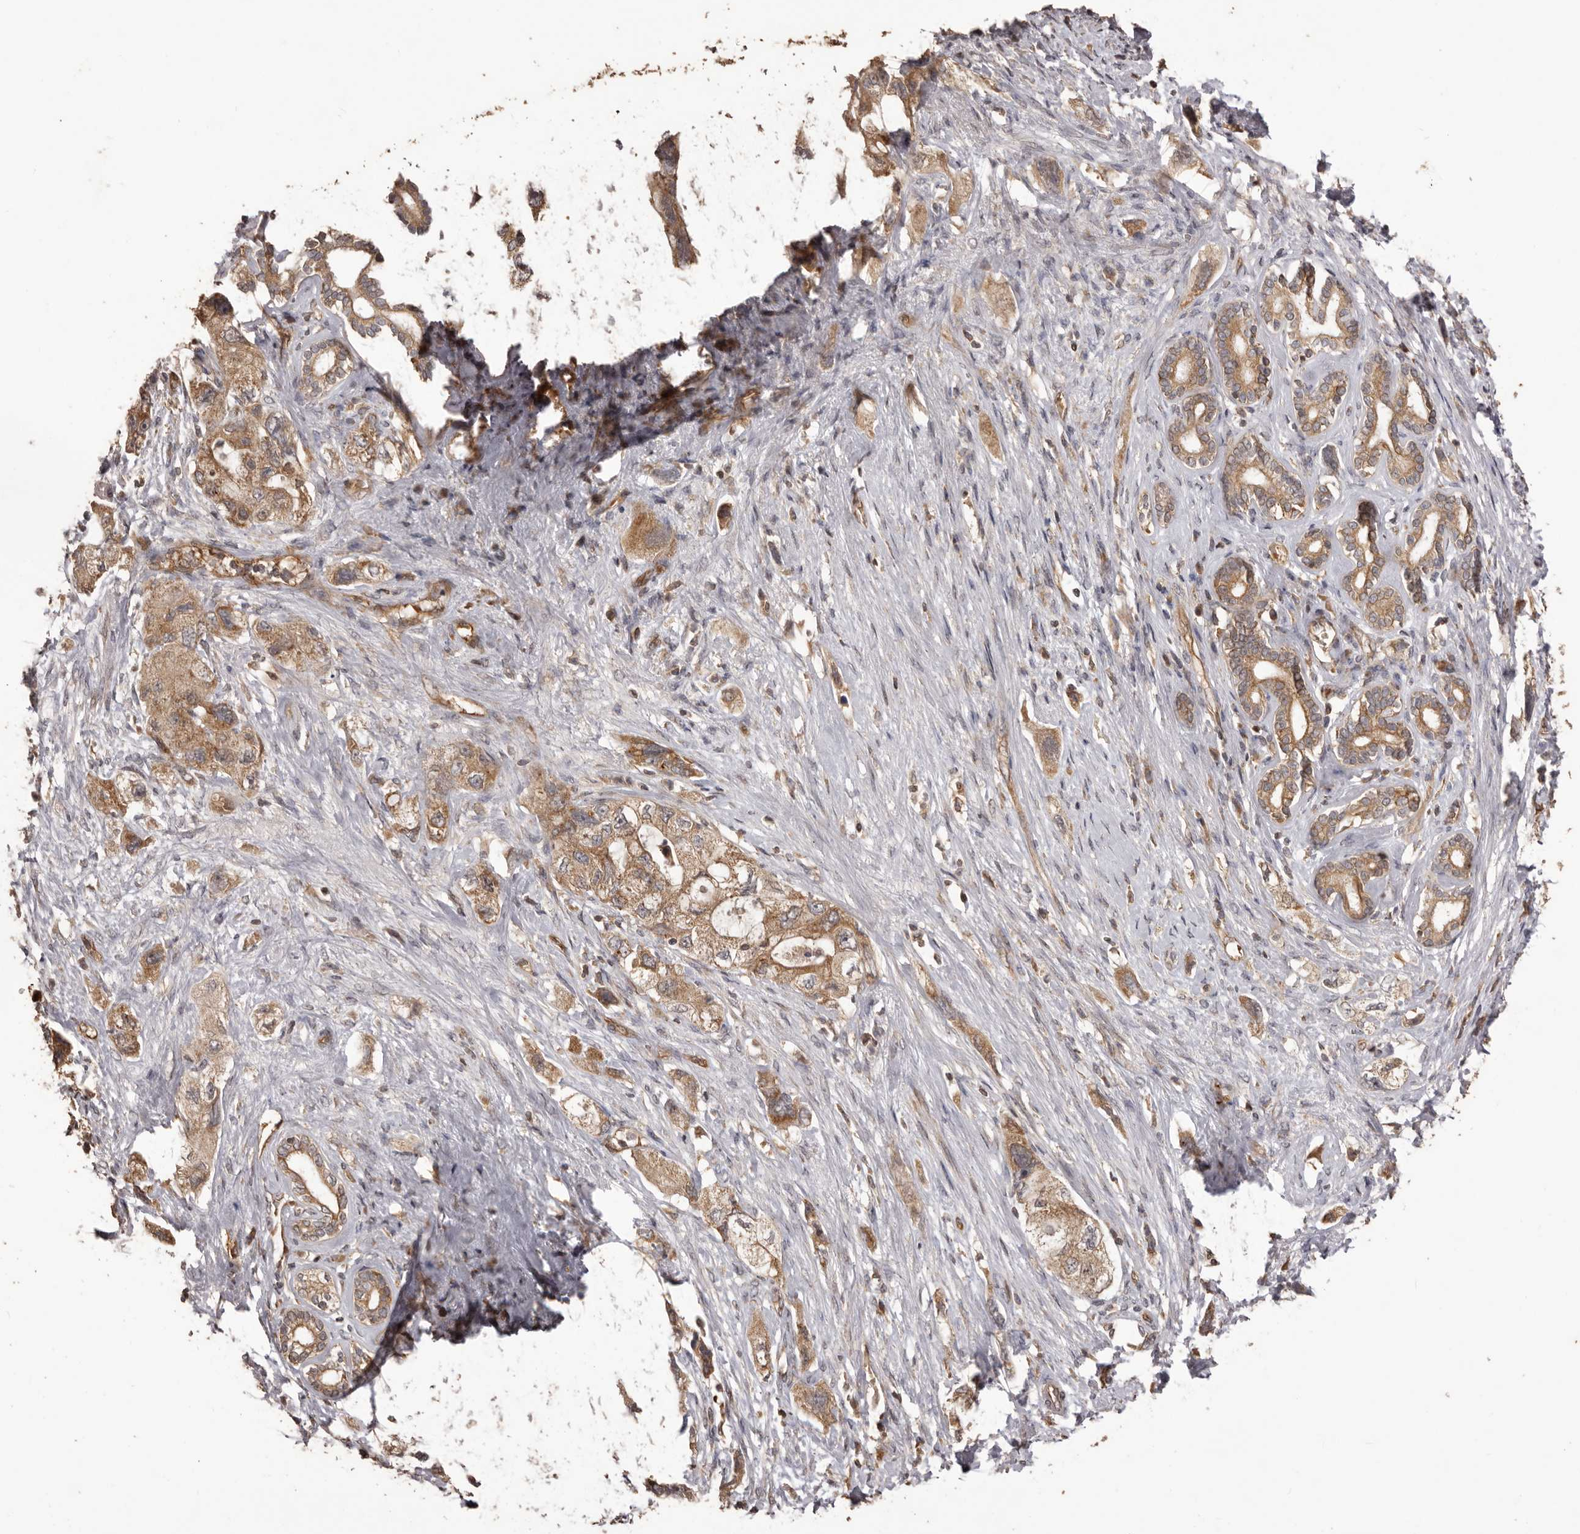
{"staining": {"intensity": "moderate", "quantity": ">75%", "location": "cytoplasmic/membranous"}, "tissue": "pancreatic cancer", "cell_type": "Tumor cells", "image_type": "cancer", "snomed": [{"axis": "morphology", "description": "Adenocarcinoma, NOS"}, {"axis": "topography", "description": "Pancreas"}], "caption": "Moderate cytoplasmic/membranous positivity for a protein is seen in approximately >75% of tumor cells of pancreatic cancer using IHC.", "gene": "QRSL1", "patient": {"sex": "female", "age": 73}}